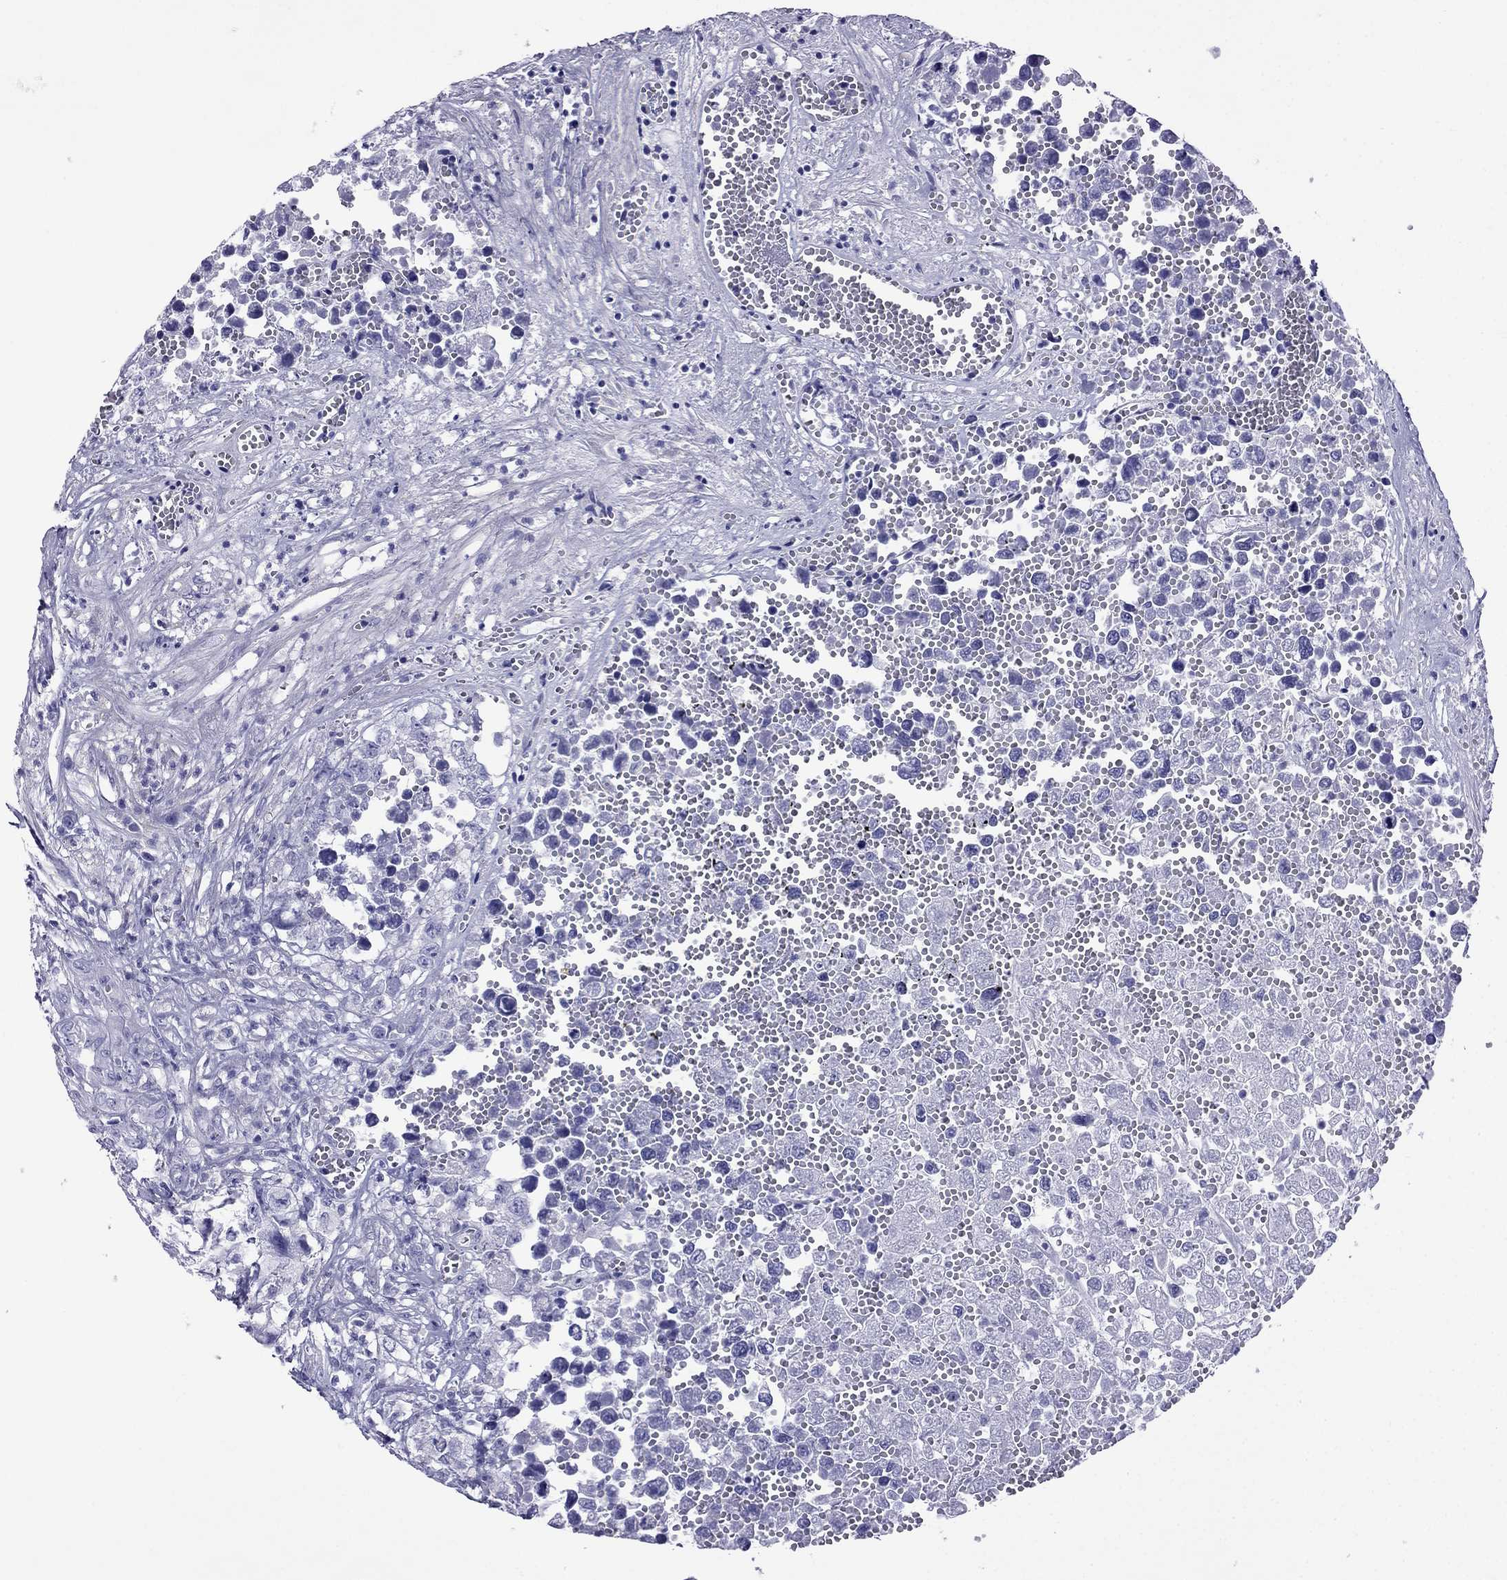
{"staining": {"intensity": "negative", "quantity": "none", "location": "none"}, "tissue": "testis cancer", "cell_type": "Tumor cells", "image_type": "cancer", "snomed": [{"axis": "morphology", "description": "Seminoma, NOS"}, {"axis": "morphology", "description": "Carcinoma, Embryonal, NOS"}, {"axis": "topography", "description": "Testis"}], "caption": "Immunohistochemistry of testis embryonal carcinoma reveals no expression in tumor cells.", "gene": "ARR3", "patient": {"sex": "male", "age": 22}}